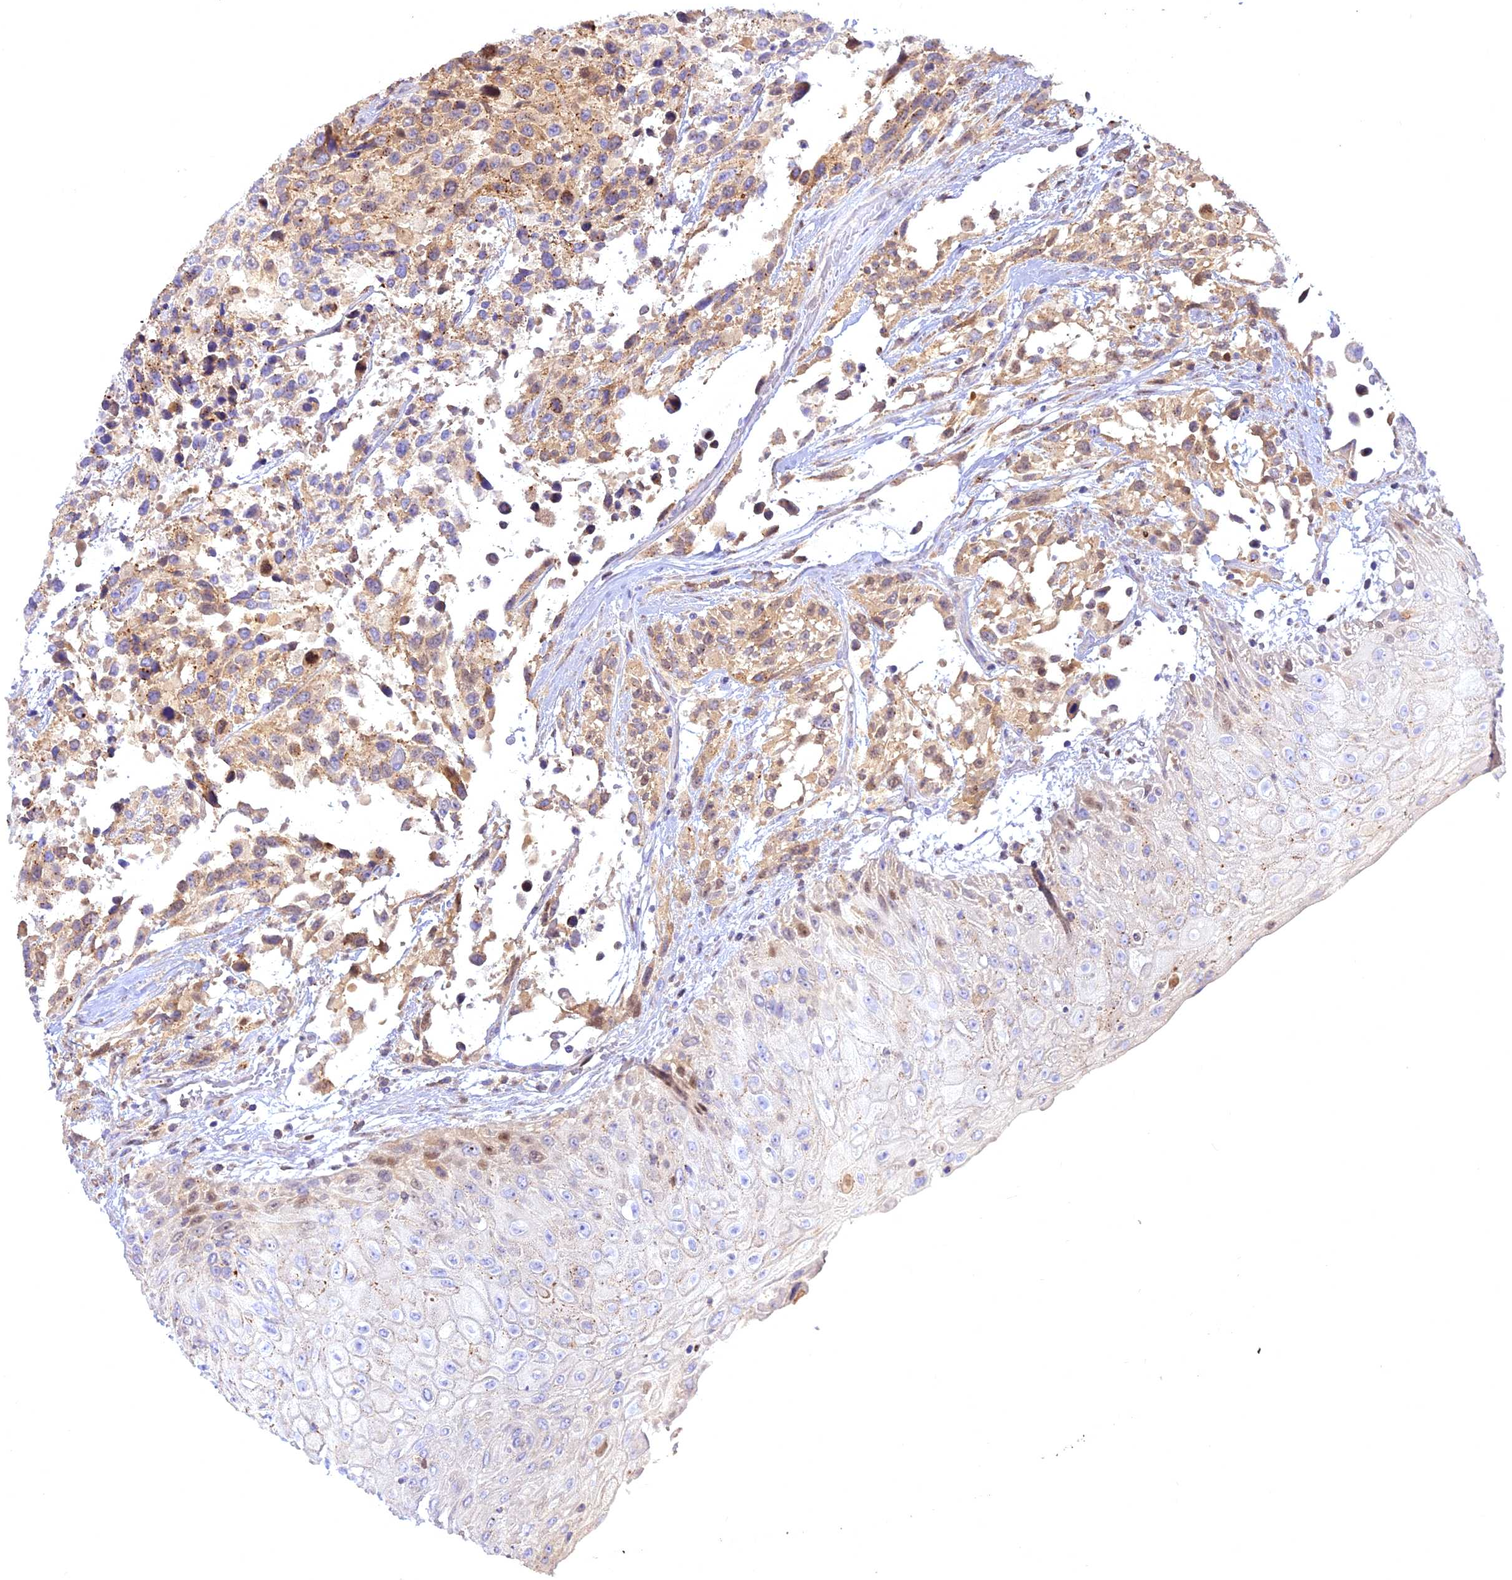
{"staining": {"intensity": "moderate", "quantity": "25%-75%", "location": "cytoplasmic/membranous"}, "tissue": "urothelial cancer", "cell_type": "Tumor cells", "image_type": "cancer", "snomed": [{"axis": "morphology", "description": "Urothelial carcinoma, High grade"}, {"axis": "topography", "description": "Urinary bladder"}], "caption": "Tumor cells exhibit medium levels of moderate cytoplasmic/membranous positivity in about 25%-75% of cells in human urothelial cancer. The staining was performed using DAB, with brown indicating positive protein expression. Nuclei are stained blue with hematoxylin.", "gene": "CENPV", "patient": {"sex": "female", "age": 70}}